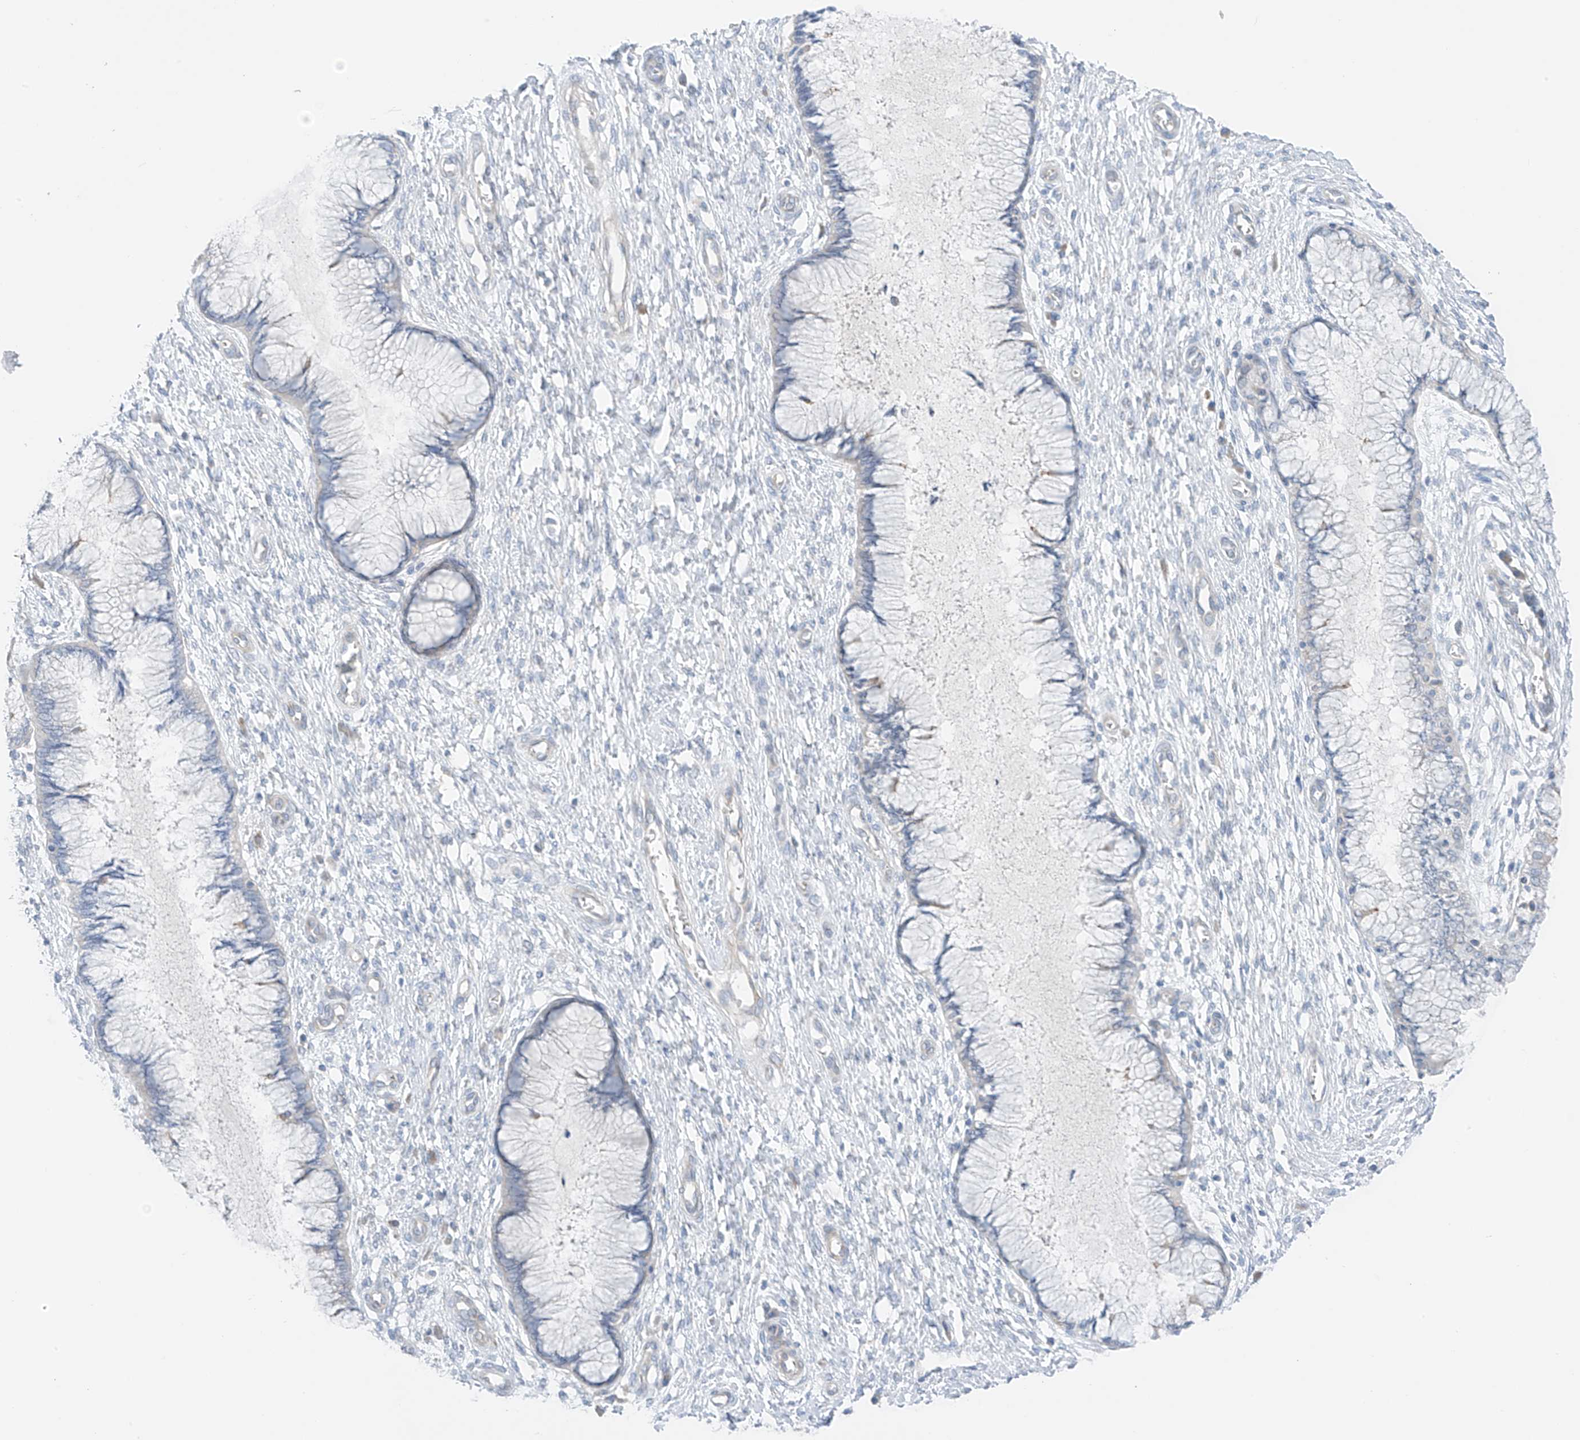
{"staining": {"intensity": "negative", "quantity": "none", "location": "none"}, "tissue": "cervix", "cell_type": "Glandular cells", "image_type": "normal", "snomed": [{"axis": "morphology", "description": "Normal tissue, NOS"}, {"axis": "topography", "description": "Cervix"}], "caption": "High magnification brightfield microscopy of benign cervix stained with DAB (3,3'-diaminobenzidine) (brown) and counterstained with hematoxylin (blue): glandular cells show no significant staining.", "gene": "NALCN", "patient": {"sex": "female", "age": 55}}